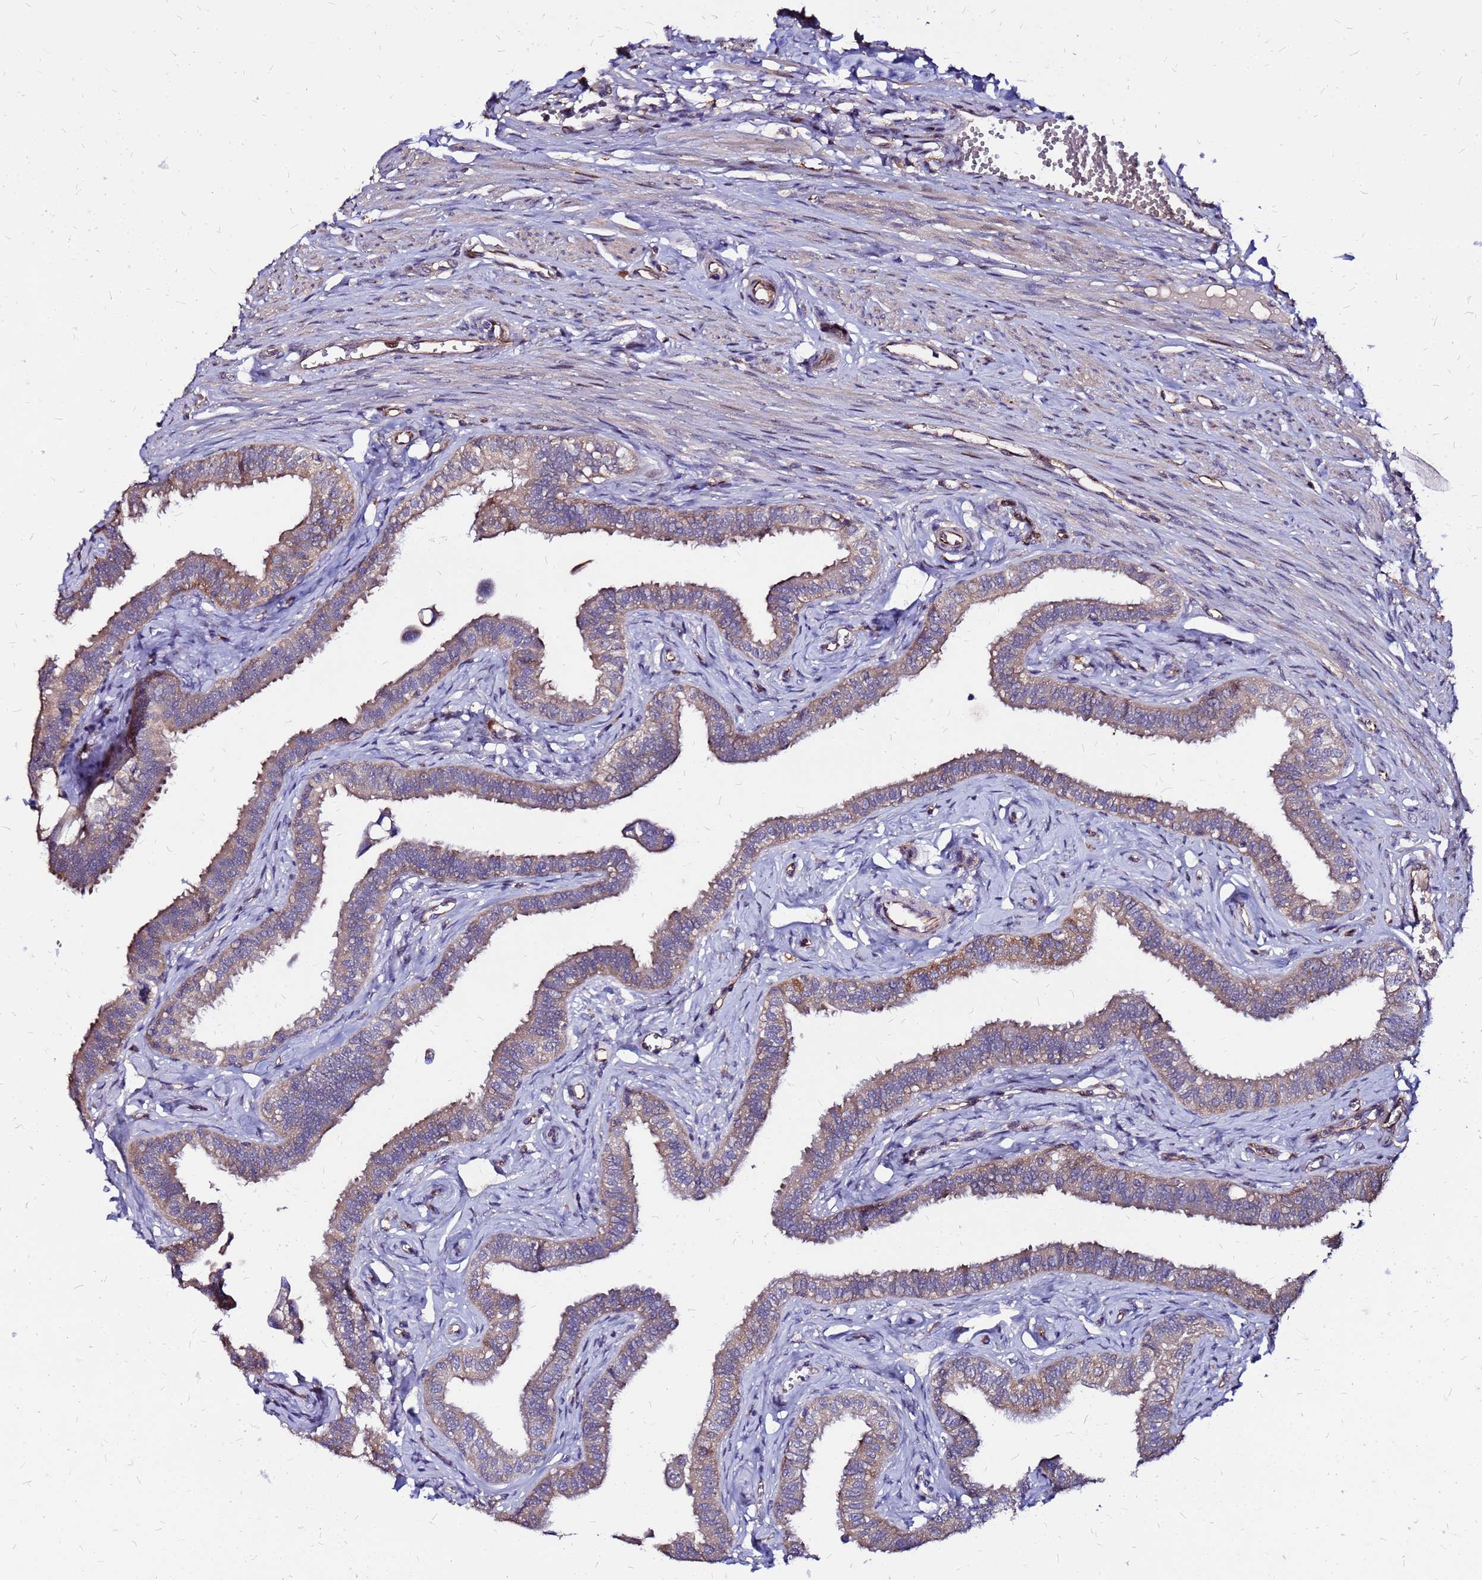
{"staining": {"intensity": "moderate", "quantity": ">75%", "location": "cytoplasmic/membranous"}, "tissue": "fallopian tube", "cell_type": "Glandular cells", "image_type": "normal", "snomed": [{"axis": "morphology", "description": "Normal tissue, NOS"}, {"axis": "morphology", "description": "Carcinoma, NOS"}, {"axis": "topography", "description": "Fallopian tube"}, {"axis": "topography", "description": "Ovary"}], "caption": "Fallopian tube stained with DAB (3,3'-diaminobenzidine) immunohistochemistry (IHC) shows medium levels of moderate cytoplasmic/membranous expression in approximately >75% of glandular cells. Nuclei are stained in blue.", "gene": "ARHGEF35", "patient": {"sex": "female", "age": 59}}